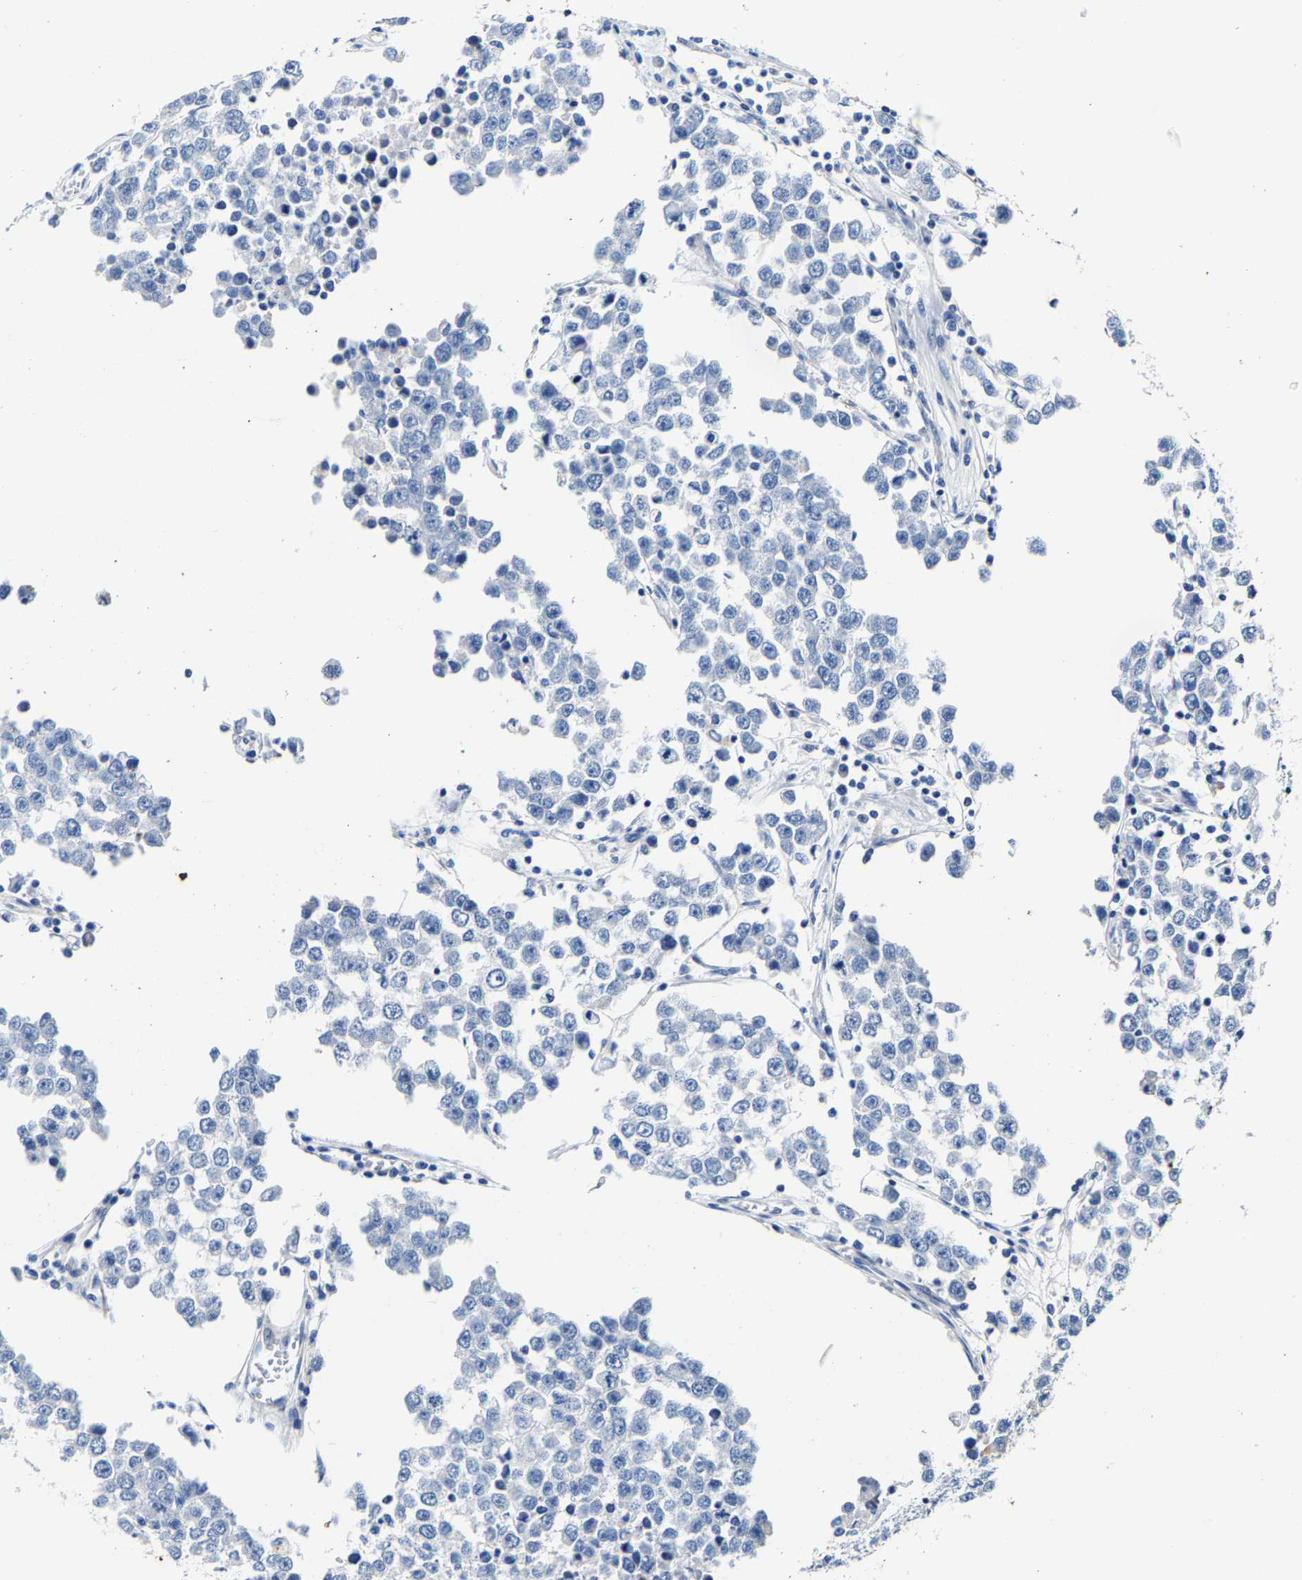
{"staining": {"intensity": "negative", "quantity": "none", "location": "none"}, "tissue": "testis cancer", "cell_type": "Tumor cells", "image_type": "cancer", "snomed": [{"axis": "morphology", "description": "Seminoma, NOS"}, {"axis": "morphology", "description": "Carcinoma, Embryonal, NOS"}, {"axis": "topography", "description": "Testis"}], "caption": "The photomicrograph shows no staining of tumor cells in testis seminoma.", "gene": "MMEL1", "patient": {"sex": "male", "age": 52}}